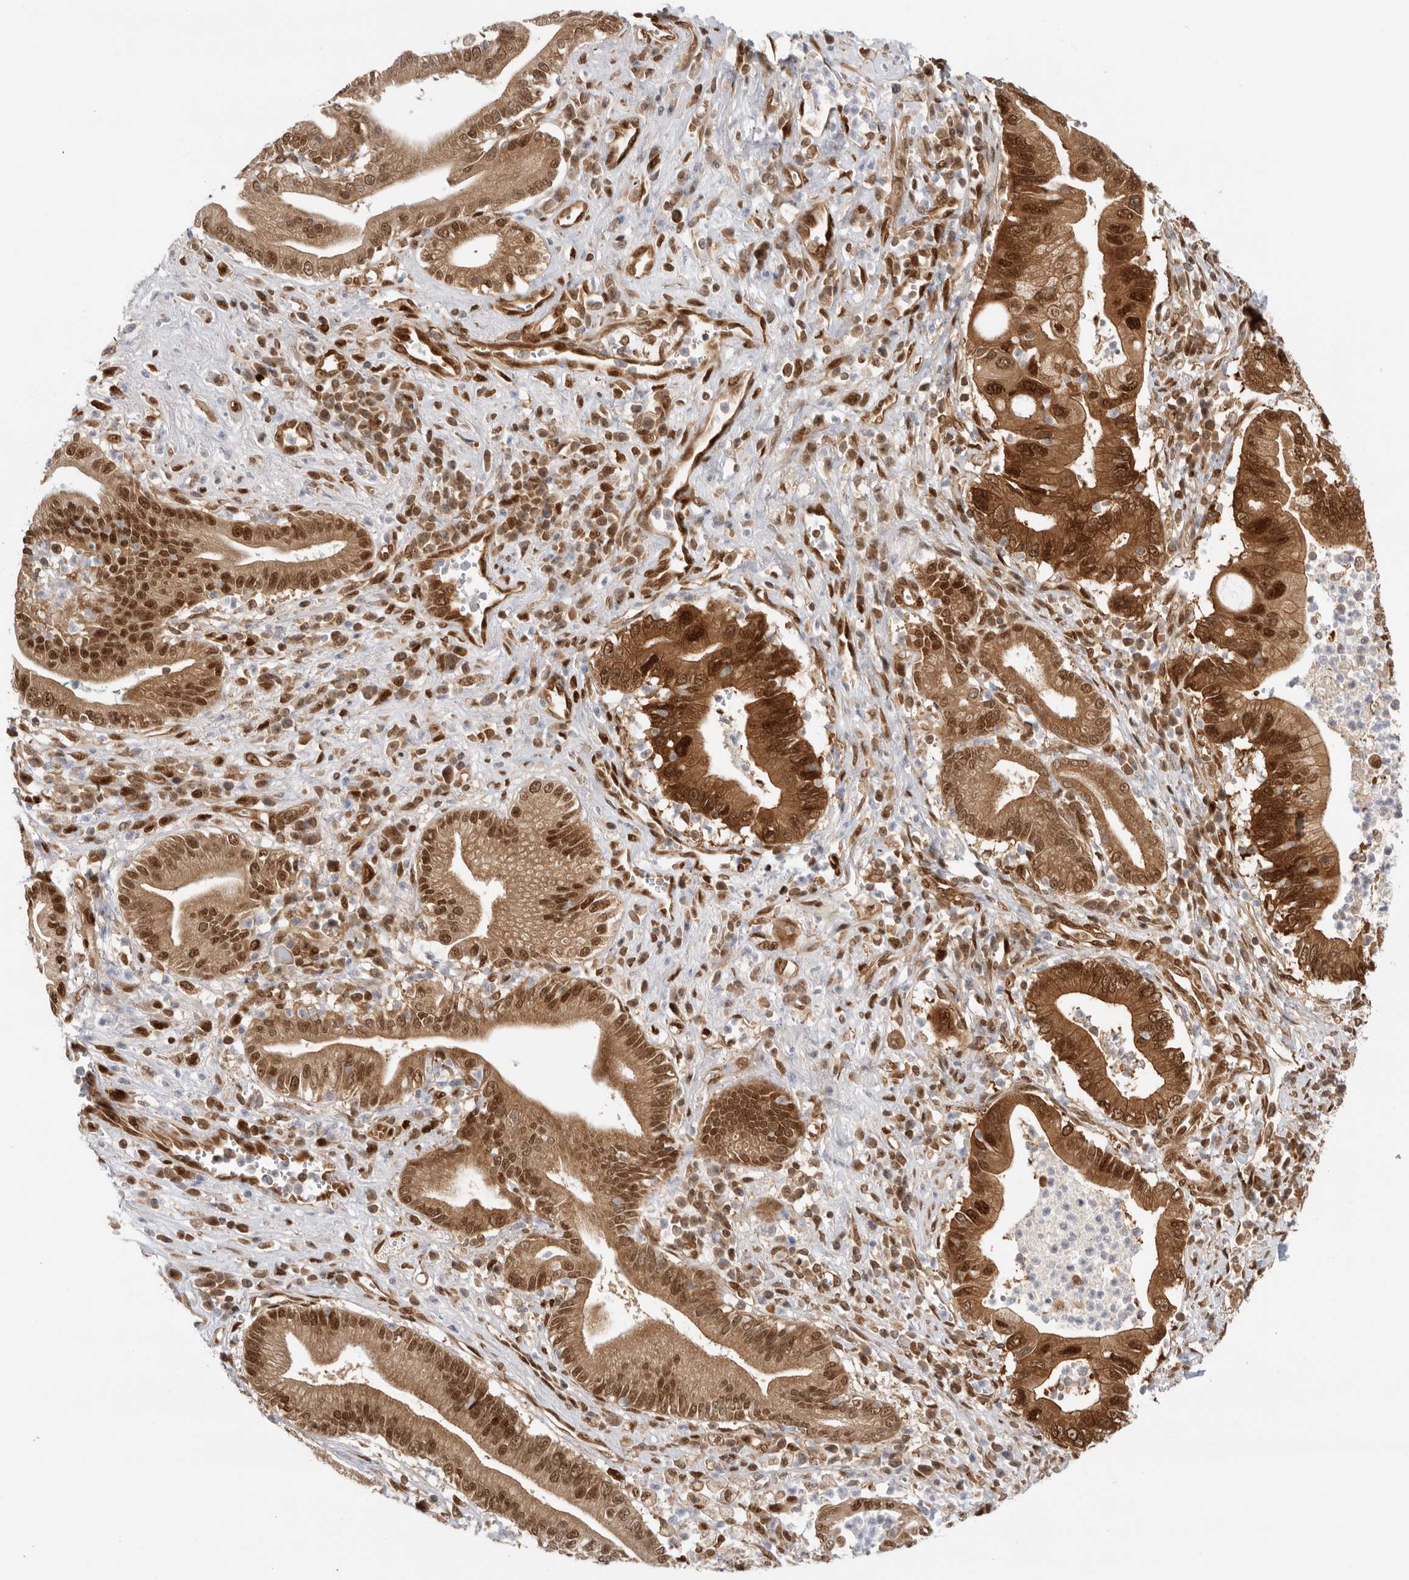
{"staining": {"intensity": "strong", "quantity": ">75%", "location": "cytoplasmic/membranous,nuclear"}, "tissue": "pancreatic cancer", "cell_type": "Tumor cells", "image_type": "cancer", "snomed": [{"axis": "morphology", "description": "Adenocarcinoma, NOS"}, {"axis": "topography", "description": "Pancreas"}], "caption": "Immunohistochemistry staining of pancreatic cancer (adenocarcinoma), which displays high levels of strong cytoplasmic/membranous and nuclear positivity in approximately >75% of tumor cells indicating strong cytoplasmic/membranous and nuclear protein expression. The staining was performed using DAB (3,3'-diaminobenzidine) (brown) for protein detection and nuclei were counterstained in hematoxylin (blue).", "gene": "DCAF8", "patient": {"sex": "male", "age": 78}}